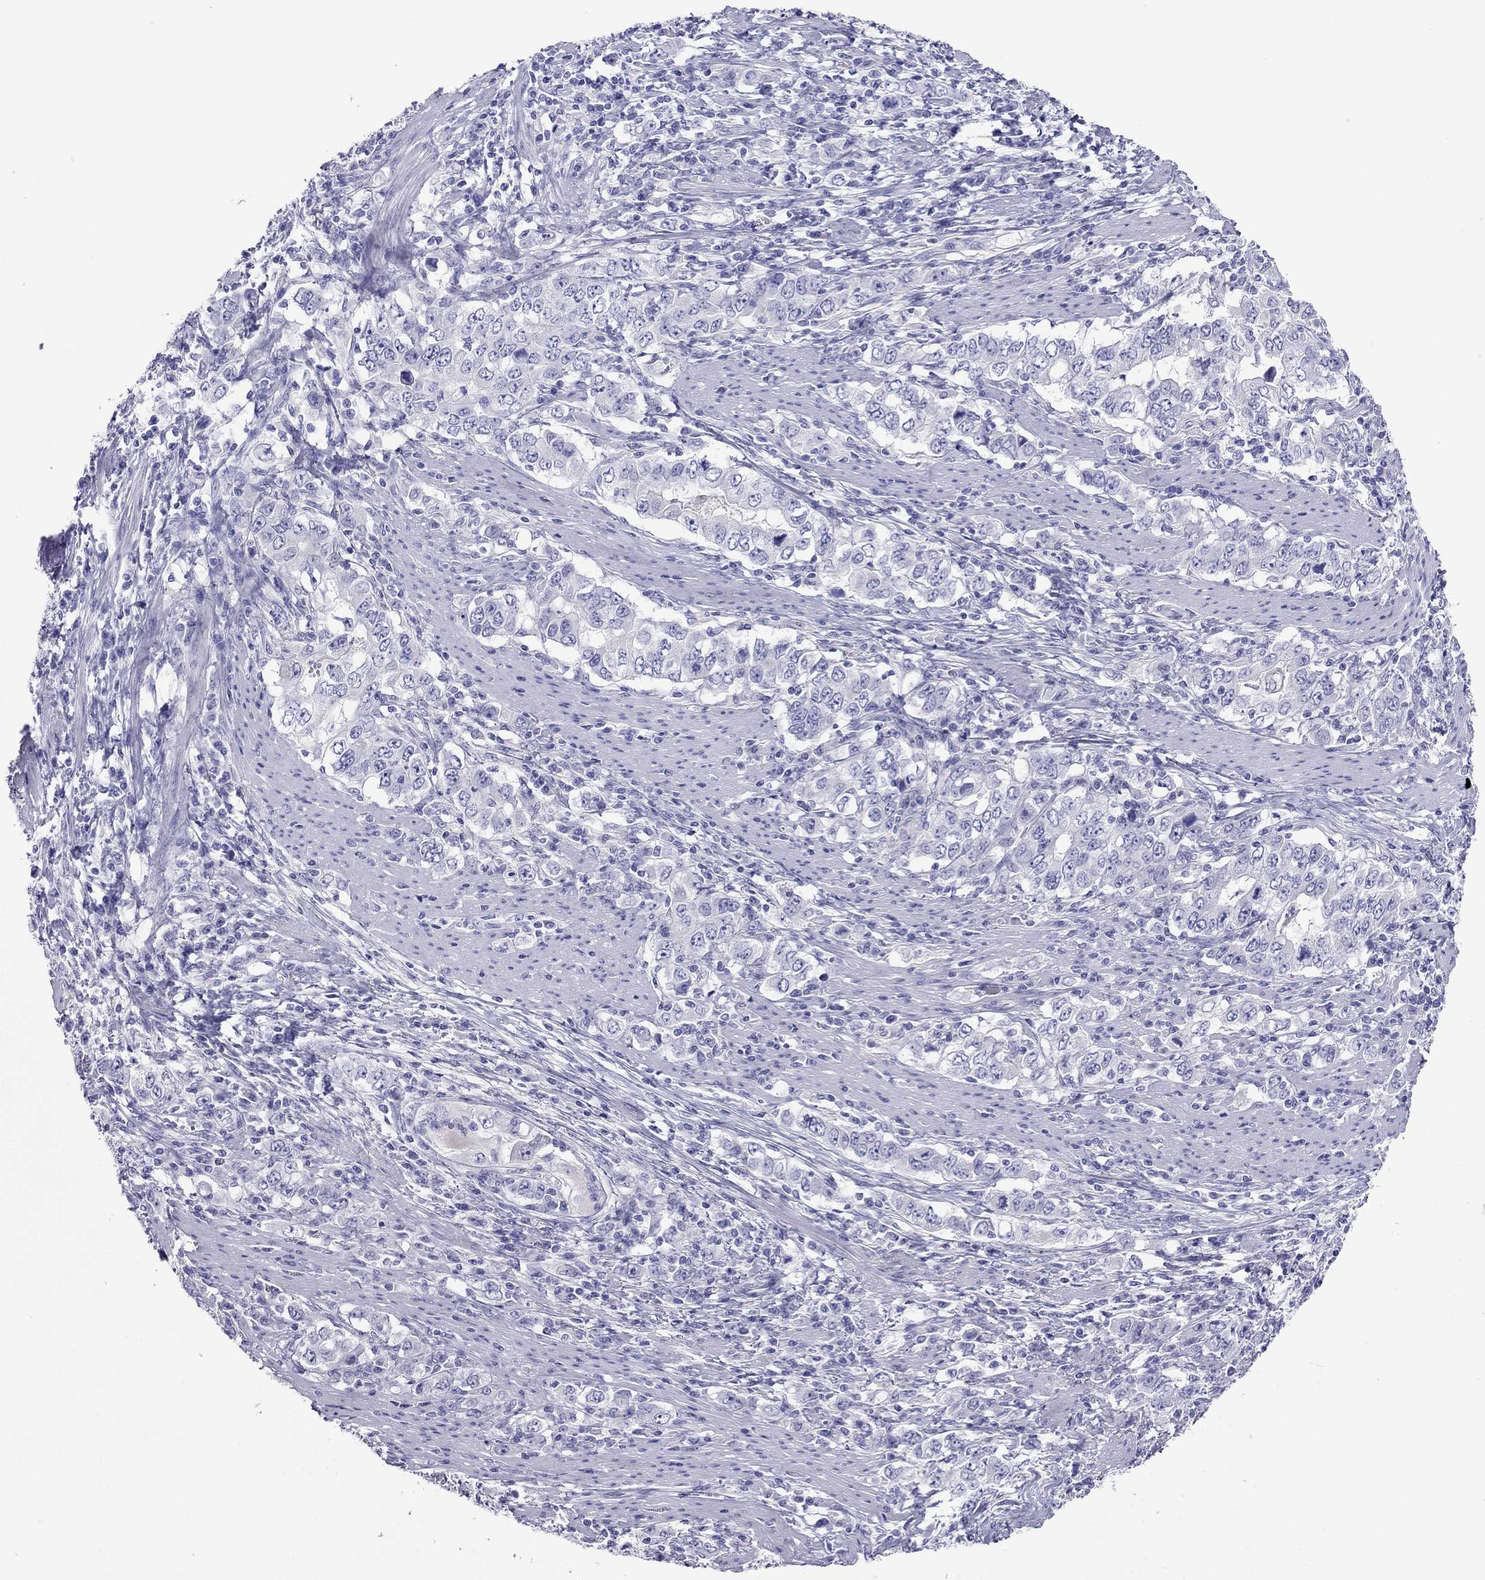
{"staining": {"intensity": "negative", "quantity": "none", "location": "none"}, "tissue": "stomach cancer", "cell_type": "Tumor cells", "image_type": "cancer", "snomed": [{"axis": "morphology", "description": "Adenocarcinoma, NOS"}, {"axis": "topography", "description": "Stomach, lower"}], "caption": "DAB immunohistochemical staining of human stomach cancer (adenocarcinoma) shows no significant expression in tumor cells. The staining was performed using DAB (3,3'-diaminobenzidine) to visualize the protein expression in brown, while the nuclei were stained in blue with hematoxylin (Magnification: 20x).", "gene": "PCDHA6", "patient": {"sex": "female", "age": 72}}